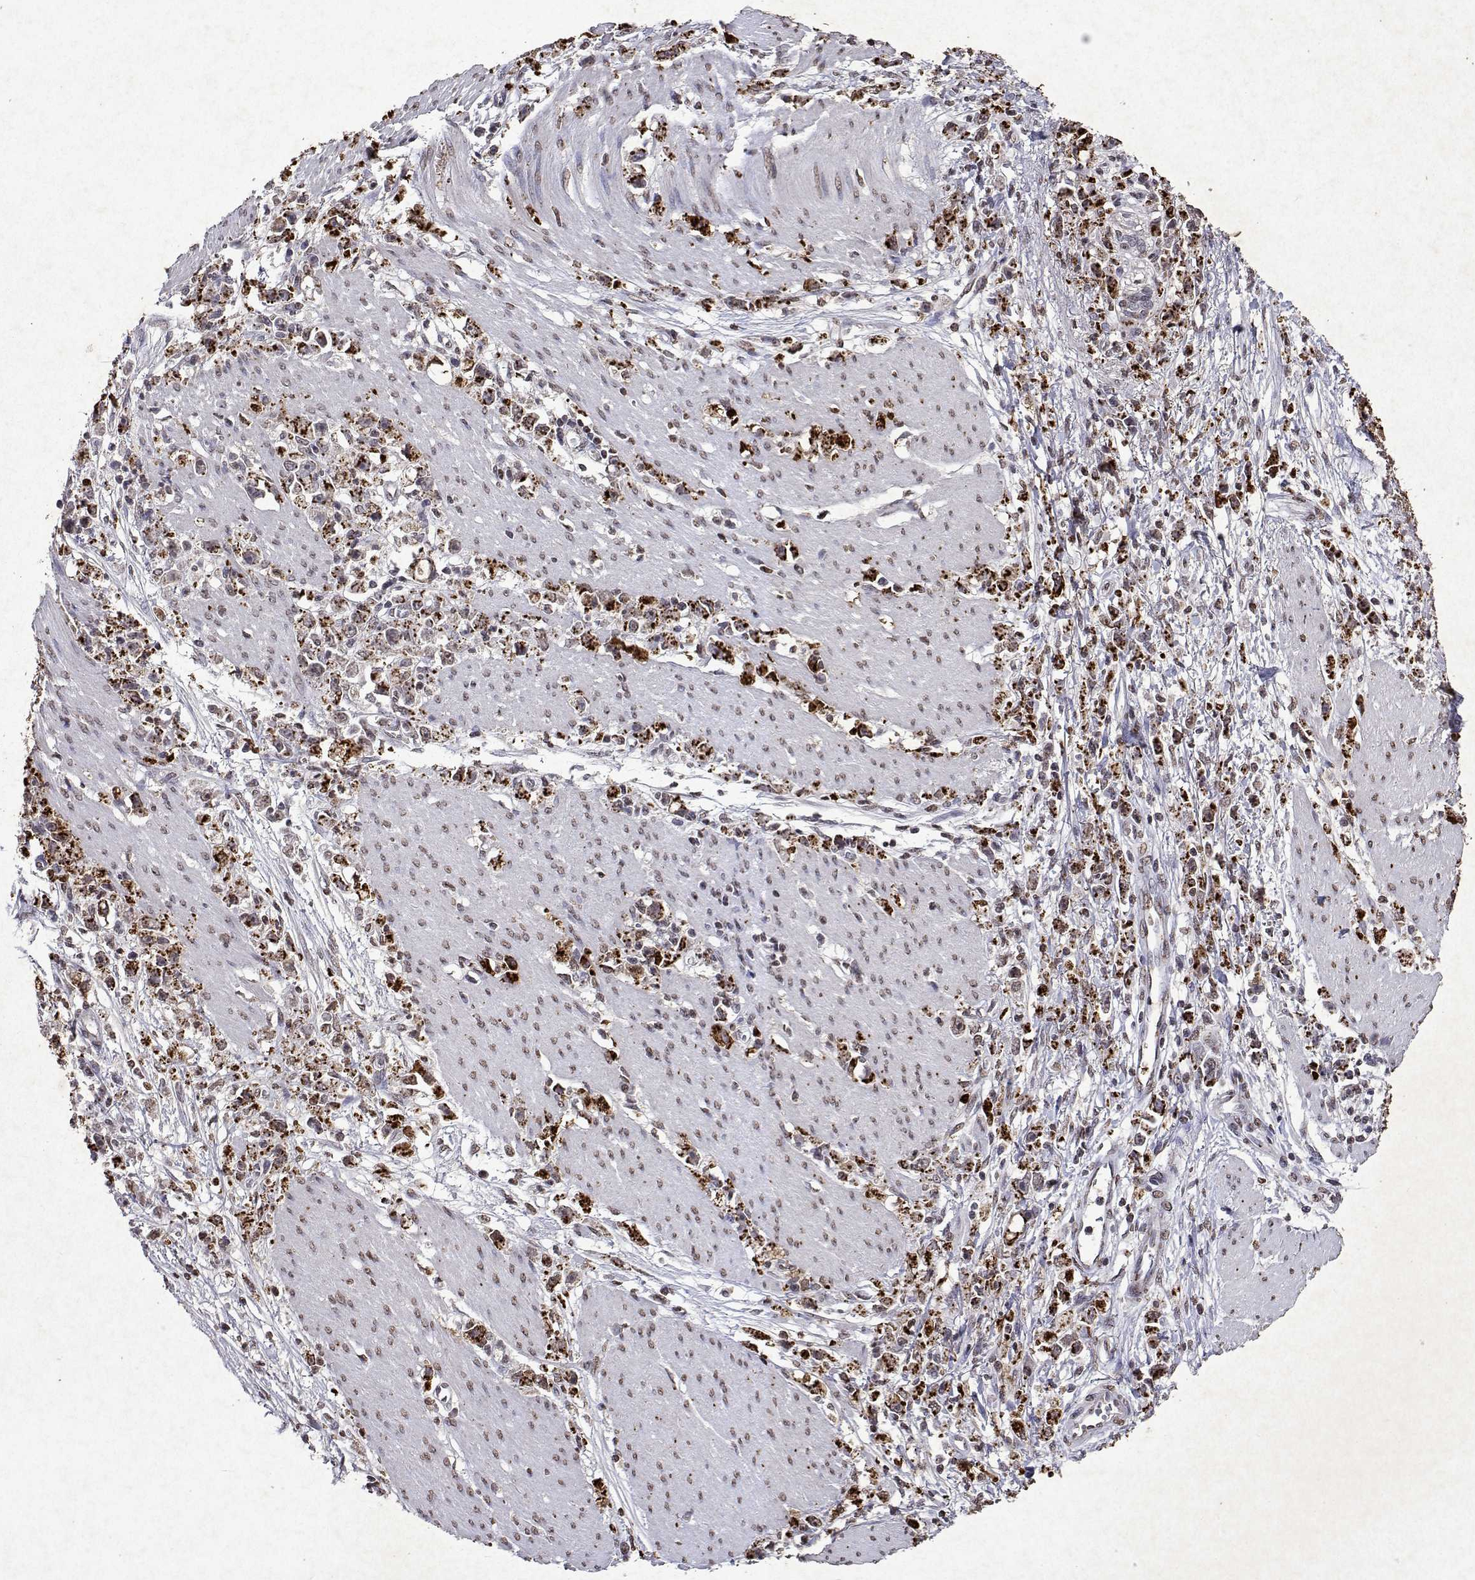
{"staining": {"intensity": "strong", "quantity": "25%-75%", "location": "cytoplasmic/membranous"}, "tissue": "stomach cancer", "cell_type": "Tumor cells", "image_type": "cancer", "snomed": [{"axis": "morphology", "description": "Adenocarcinoma, NOS"}, {"axis": "topography", "description": "Stomach"}], "caption": "Adenocarcinoma (stomach) stained with a brown dye displays strong cytoplasmic/membranous positive expression in approximately 25%-75% of tumor cells.", "gene": "DUSP28", "patient": {"sex": "female", "age": 59}}